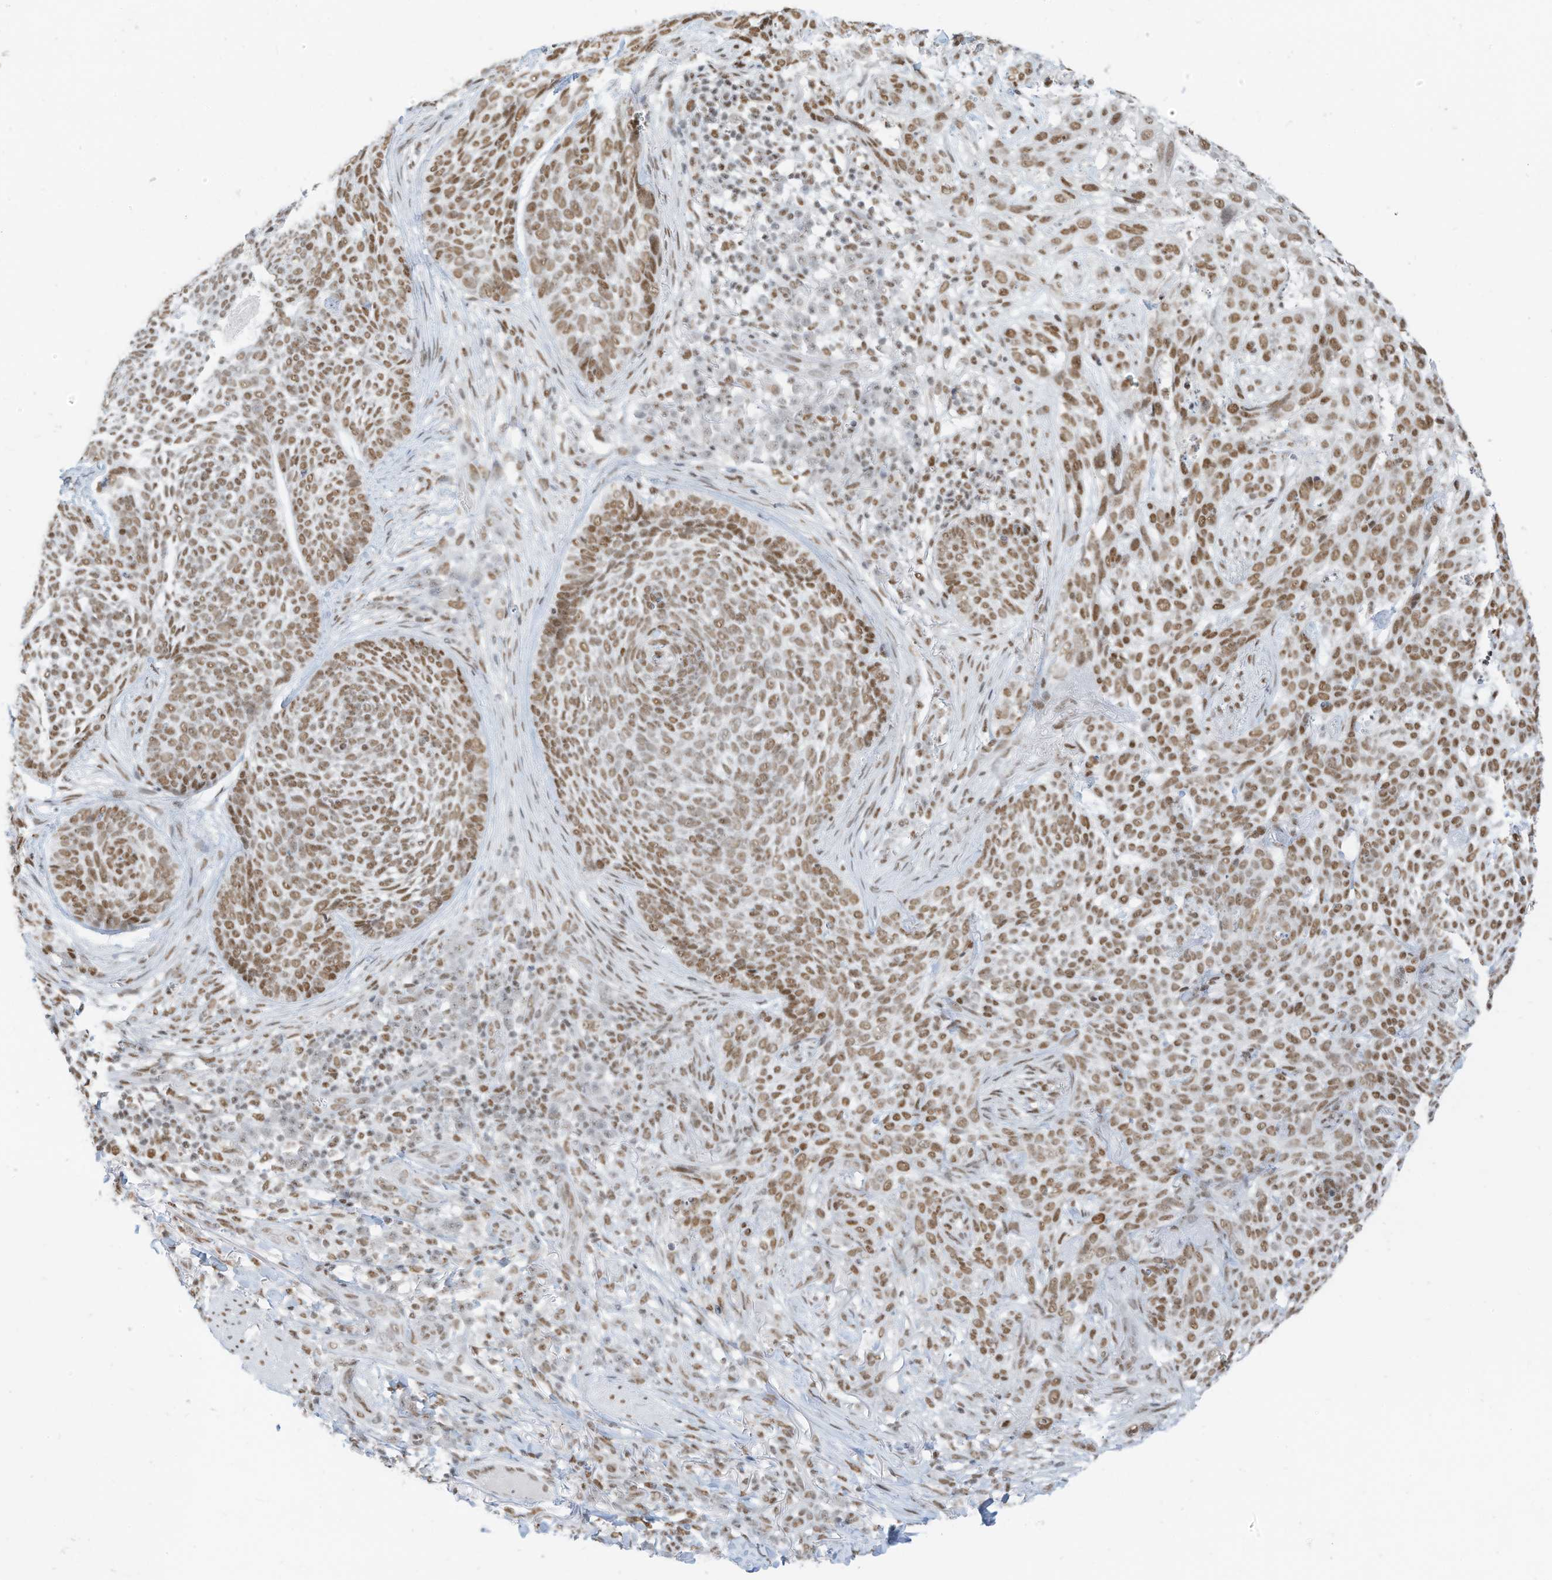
{"staining": {"intensity": "moderate", "quantity": ">75%", "location": "nuclear"}, "tissue": "skin cancer", "cell_type": "Tumor cells", "image_type": "cancer", "snomed": [{"axis": "morphology", "description": "Basal cell carcinoma"}, {"axis": "topography", "description": "Skin"}], "caption": "Immunohistochemistry (IHC) image of skin cancer stained for a protein (brown), which shows medium levels of moderate nuclear positivity in approximately >75% of tumor cells.", "gene": "SMARCA2", "patient": {"sex": "female", "age": 64}}